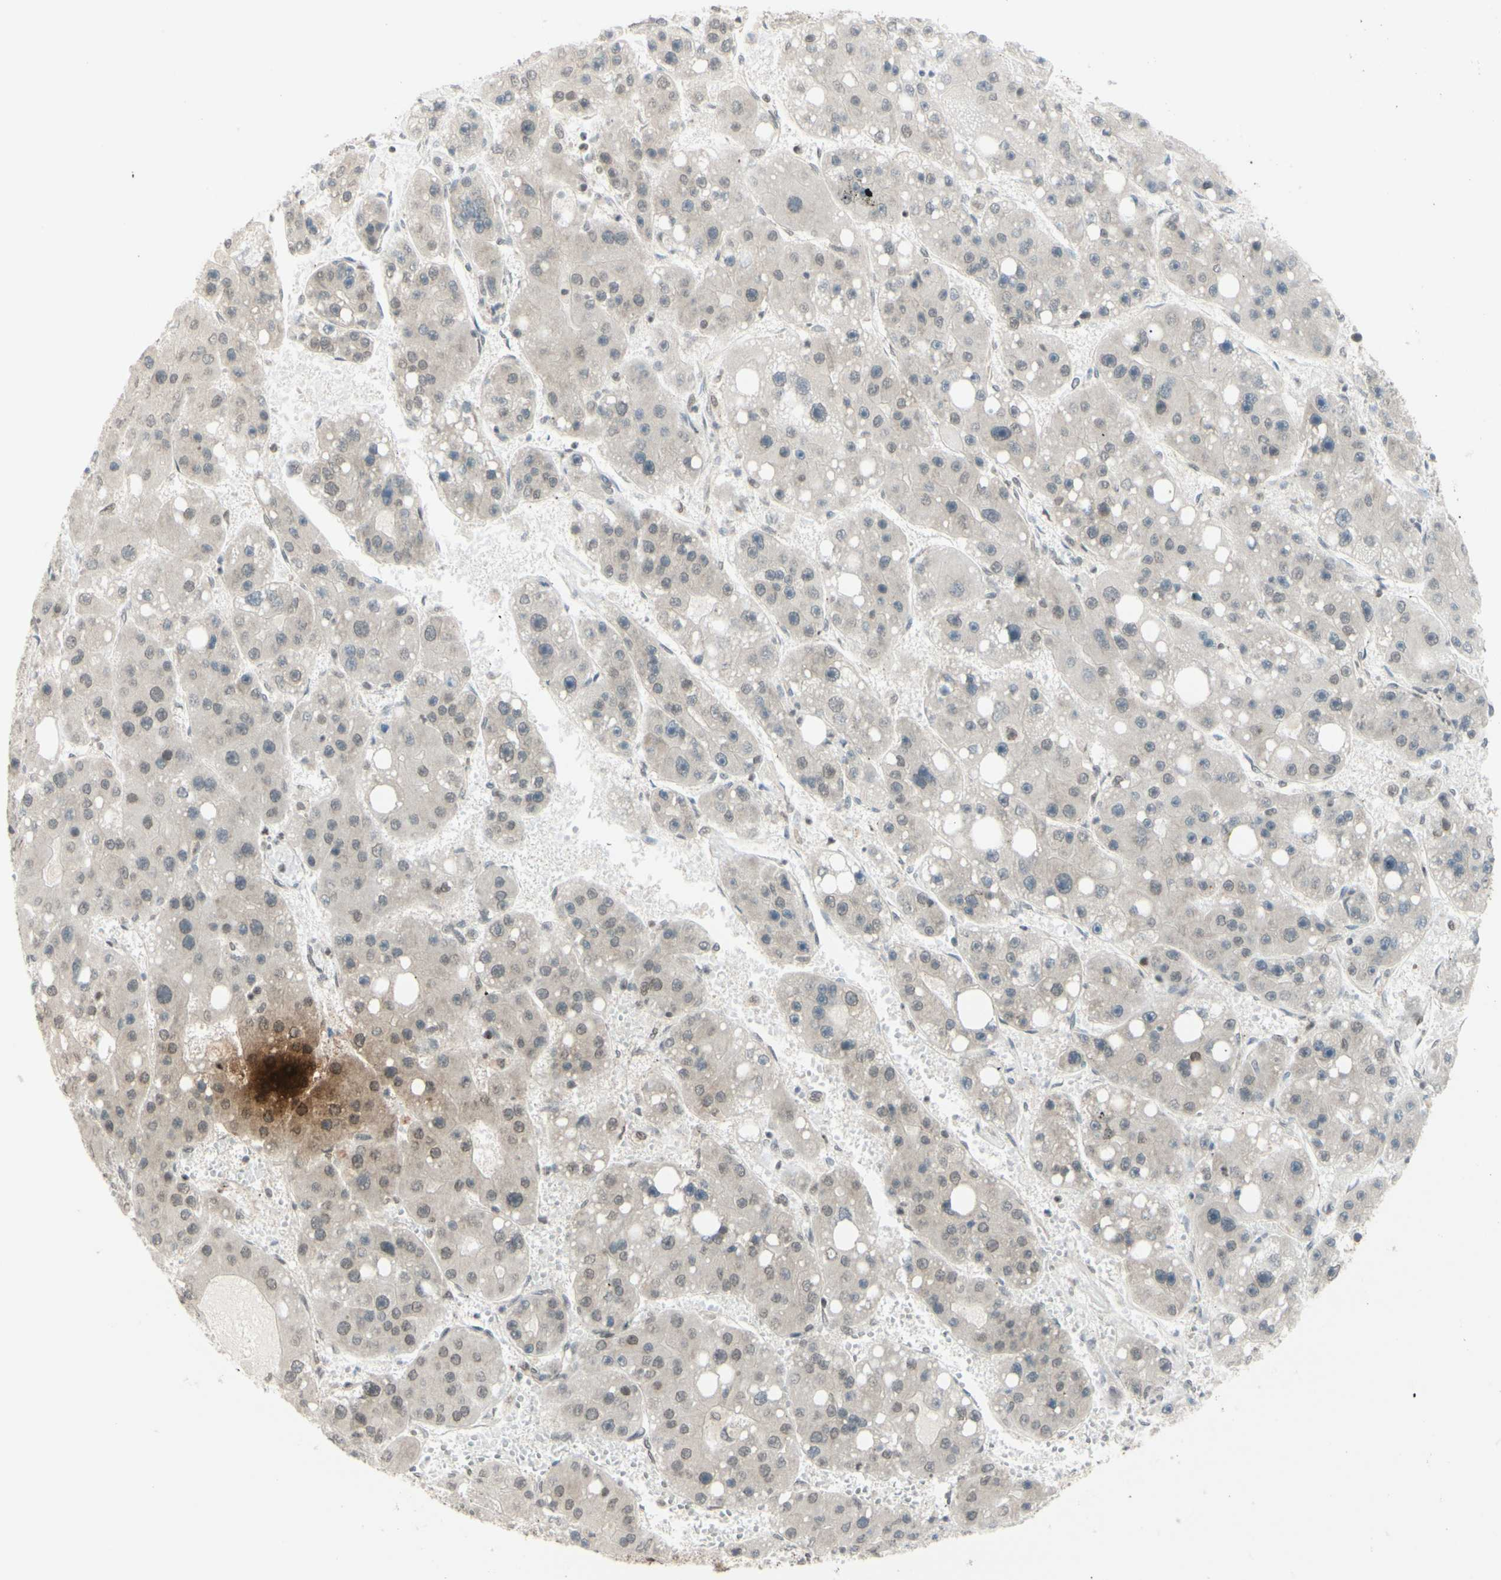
{"staining": {"intensity": "weak", "quantity": ">75%", "location": "cytoplasmic/membranous"}, "tissue": "liver cancer", "cell_type": "Tumor cells", "image_type": "cancer", "snomed": [{"axis": "morphology", "description": "Carcinoma, Hepatocellular, NOS"}, {"axis": "topography", "description": "Liver"}], "caption": "Human liver cancer stained with a brown dye demonstrates weak cytoplasmic/membranous positive staining in approximately >75% of tumor cells.", "gene": "BRMS1", "patient": {"sex": "female", "age": 61}}